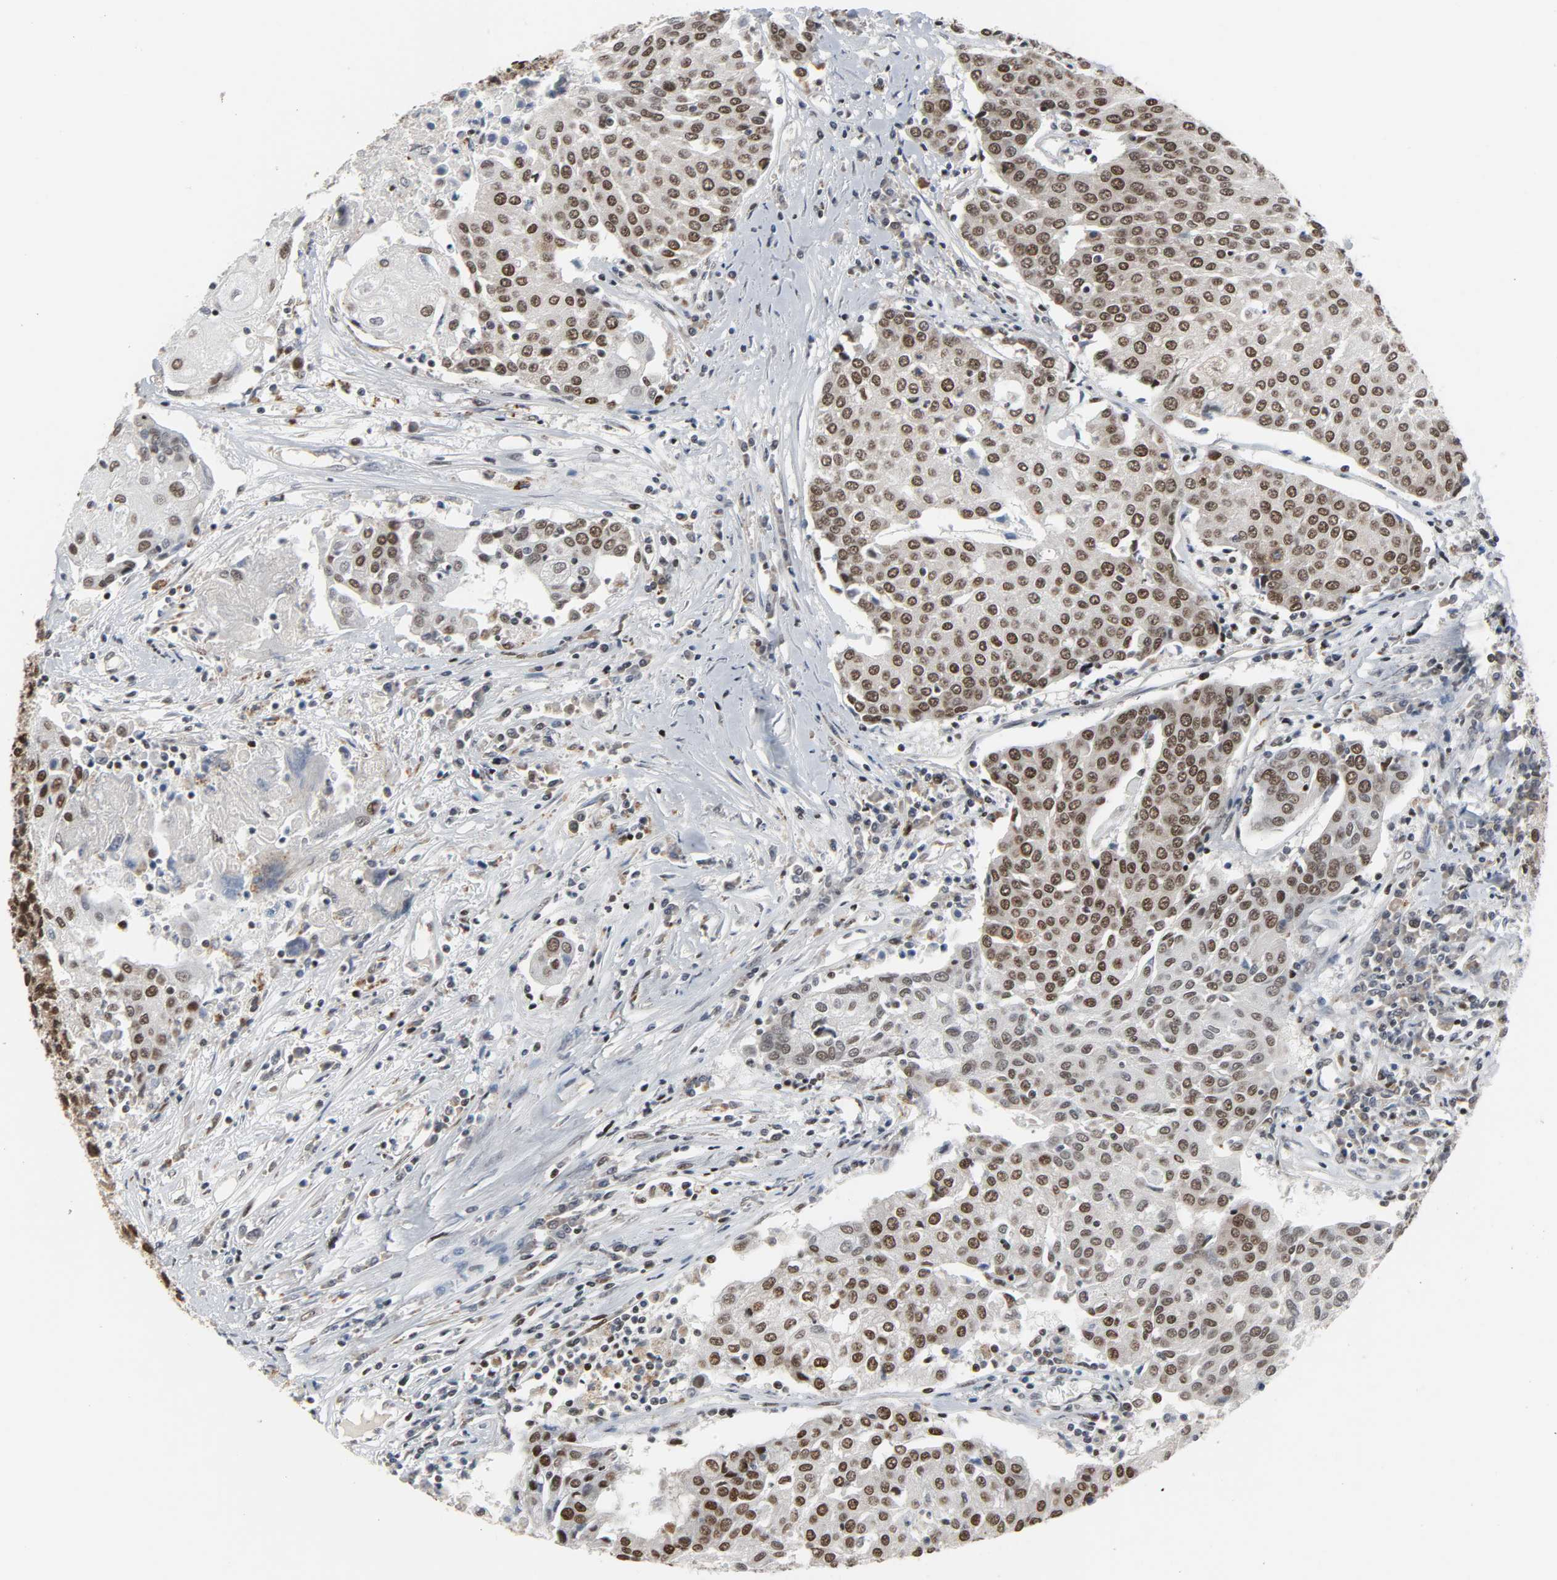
{"staining": {"intensity": "moderate", "quantity": ">75%", "location": "nuclear"}, "tissue": "urothelial cancer", "cell_type": "Tumor cells", "image_type": "cancer", "snomed": [{"axis": "morphology", "description": "Urothelial carcinoma, High grade"}, {"axis": "topography", "description": "Urinary bladder"}], "caption": "A high-resolution histopathology image shows IHC staining of urothelial cancer, which demonstrates moderate nuclear positivity in about >75% of tumor cells.", "gene": "DAZAP1", "patient": {"sex": "female", "age": 85}}